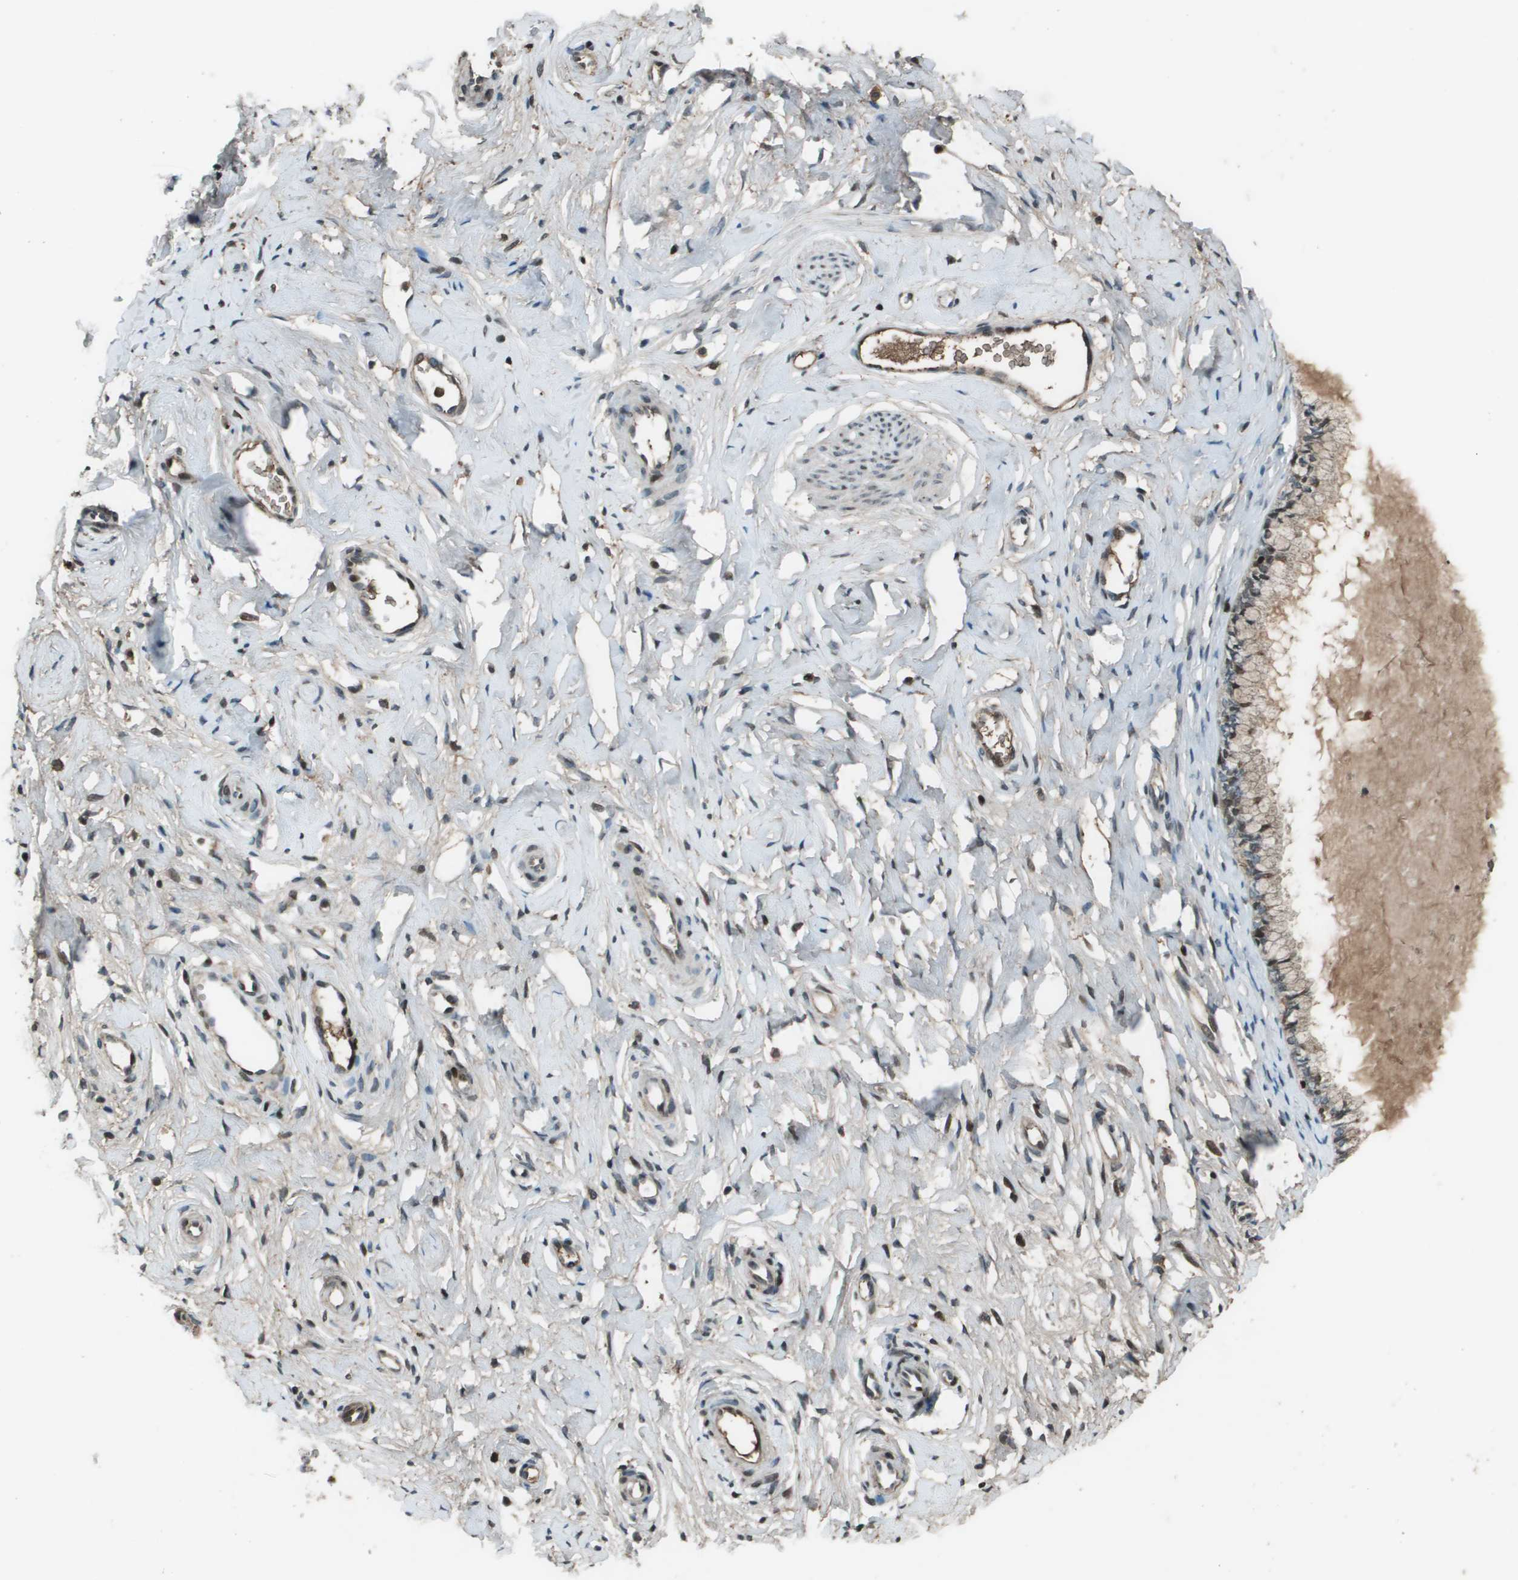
{"staining": {"intensity": "weak", "quantity": "<25%", "location": "nuclear"}, "tissue": "cervix", "cell_type": "Glandular cells", "image_type": "normal", "snomed": [{"axis": "morphology", "description": "Normal tissue, NOS"}, {"axis": "topography", "description": "Cervix"}], "caption": "Immunohistochemistry (IHC) of benign cervix displays no staining in glandular cells. The staining is performed using DAB (3,3'-diaminobenzidine) brown chromogen with nuclei counter-stained in using hematoxylin.", "gene": "CXCL12", "patient": {"sex": "female", "age": 65}}